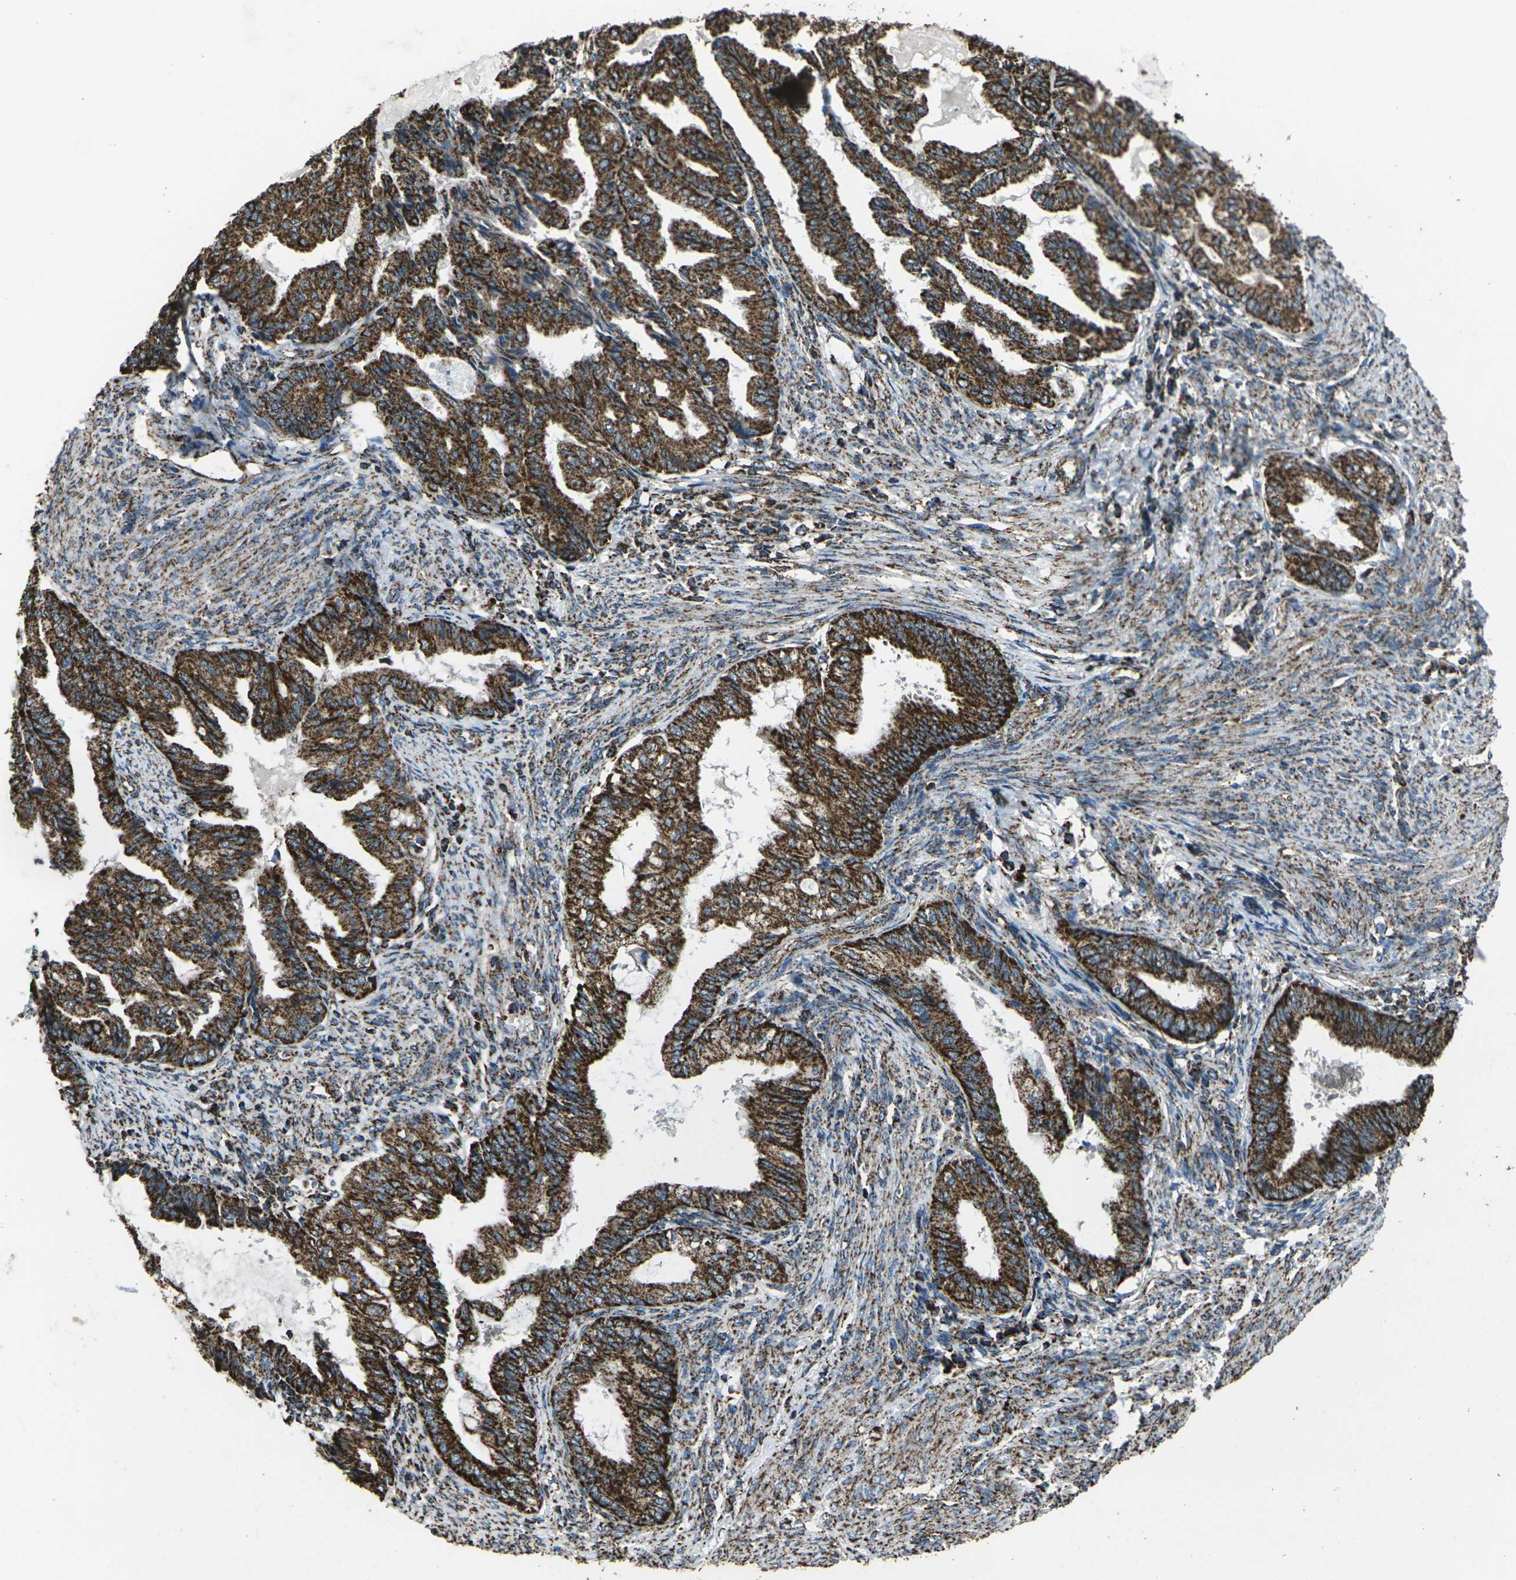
{"staining": {"intensity": "strong", "quantity": ">75%", "location": "cytoplasmic/membranous"}, "tissue": "endometrial cancer", "cell_type": "Tumor cells", "image_type": "cancer", "snomed": [{"axis": "morphology", "description": "Adenocarcinoma, NOS"}, {"axis": "topography", "description": "Endometrium"}], "caption": "The micrograph reveals a brown stain indicating the presence of a protein in the cytoplasmic/membranous of tumor cells in endometrial cancer.", "gene": "KLHL5", "patient": {"sex": "female", "age": 86}}